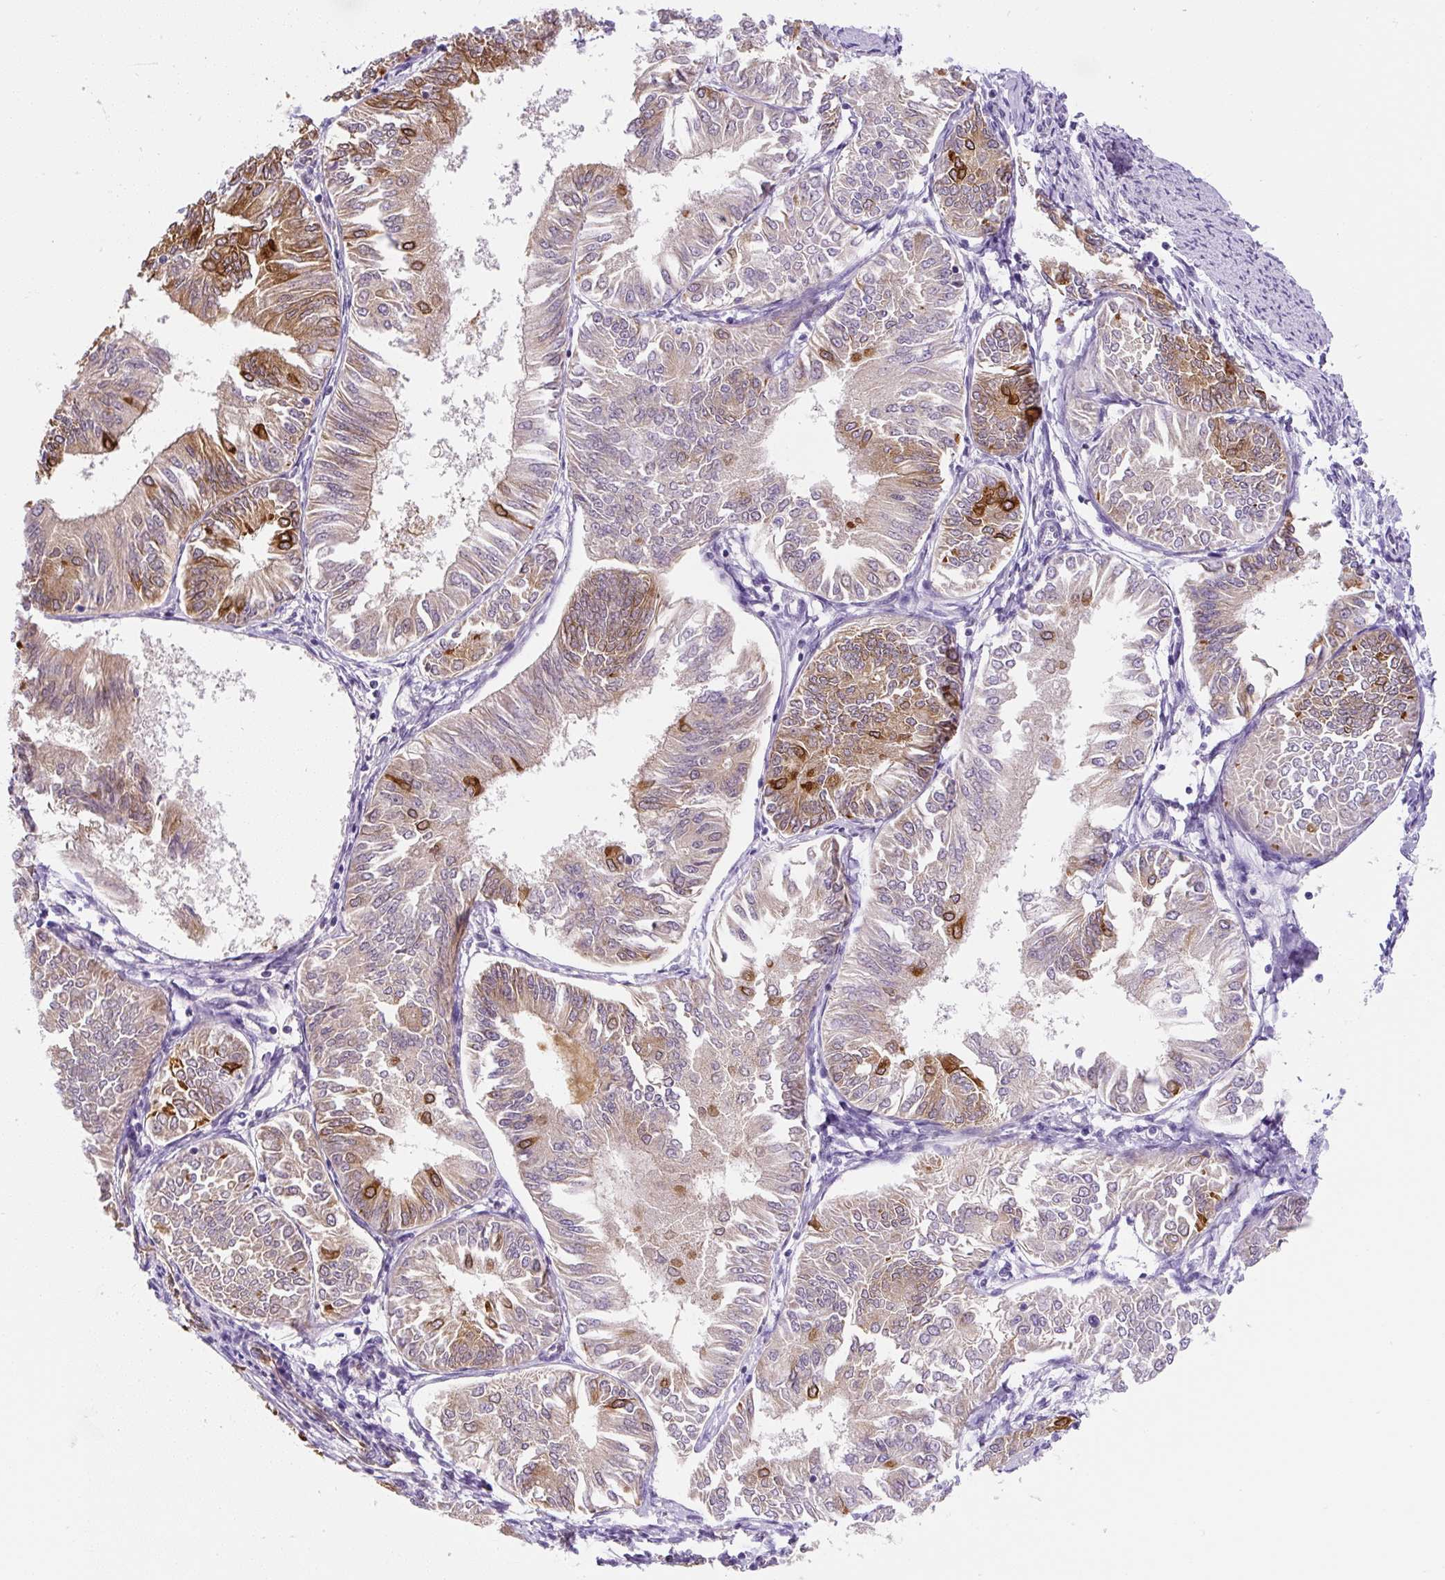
{"staining": {"intensity": "strong", "quantity": "<25%", "location": "cytoplasmic/membranous"}, "tissue": "endometrial cancer", "cell_type": "Tumor cells", "image_type": "cancer", "snomed": [{"axis": "morphology", "description": "Adenocarcinoma, NOS"}, {"axis": "topography", "description": "Endometrium"}], "caption": "Protein expression analysis of endometrial adenocarcinoma demonstrates strong cytoplasmic/membranous staining in about <25% of tumor cells.", "gene": "PLA2G4A", "patient": {"sex": "female", "age": 58}}